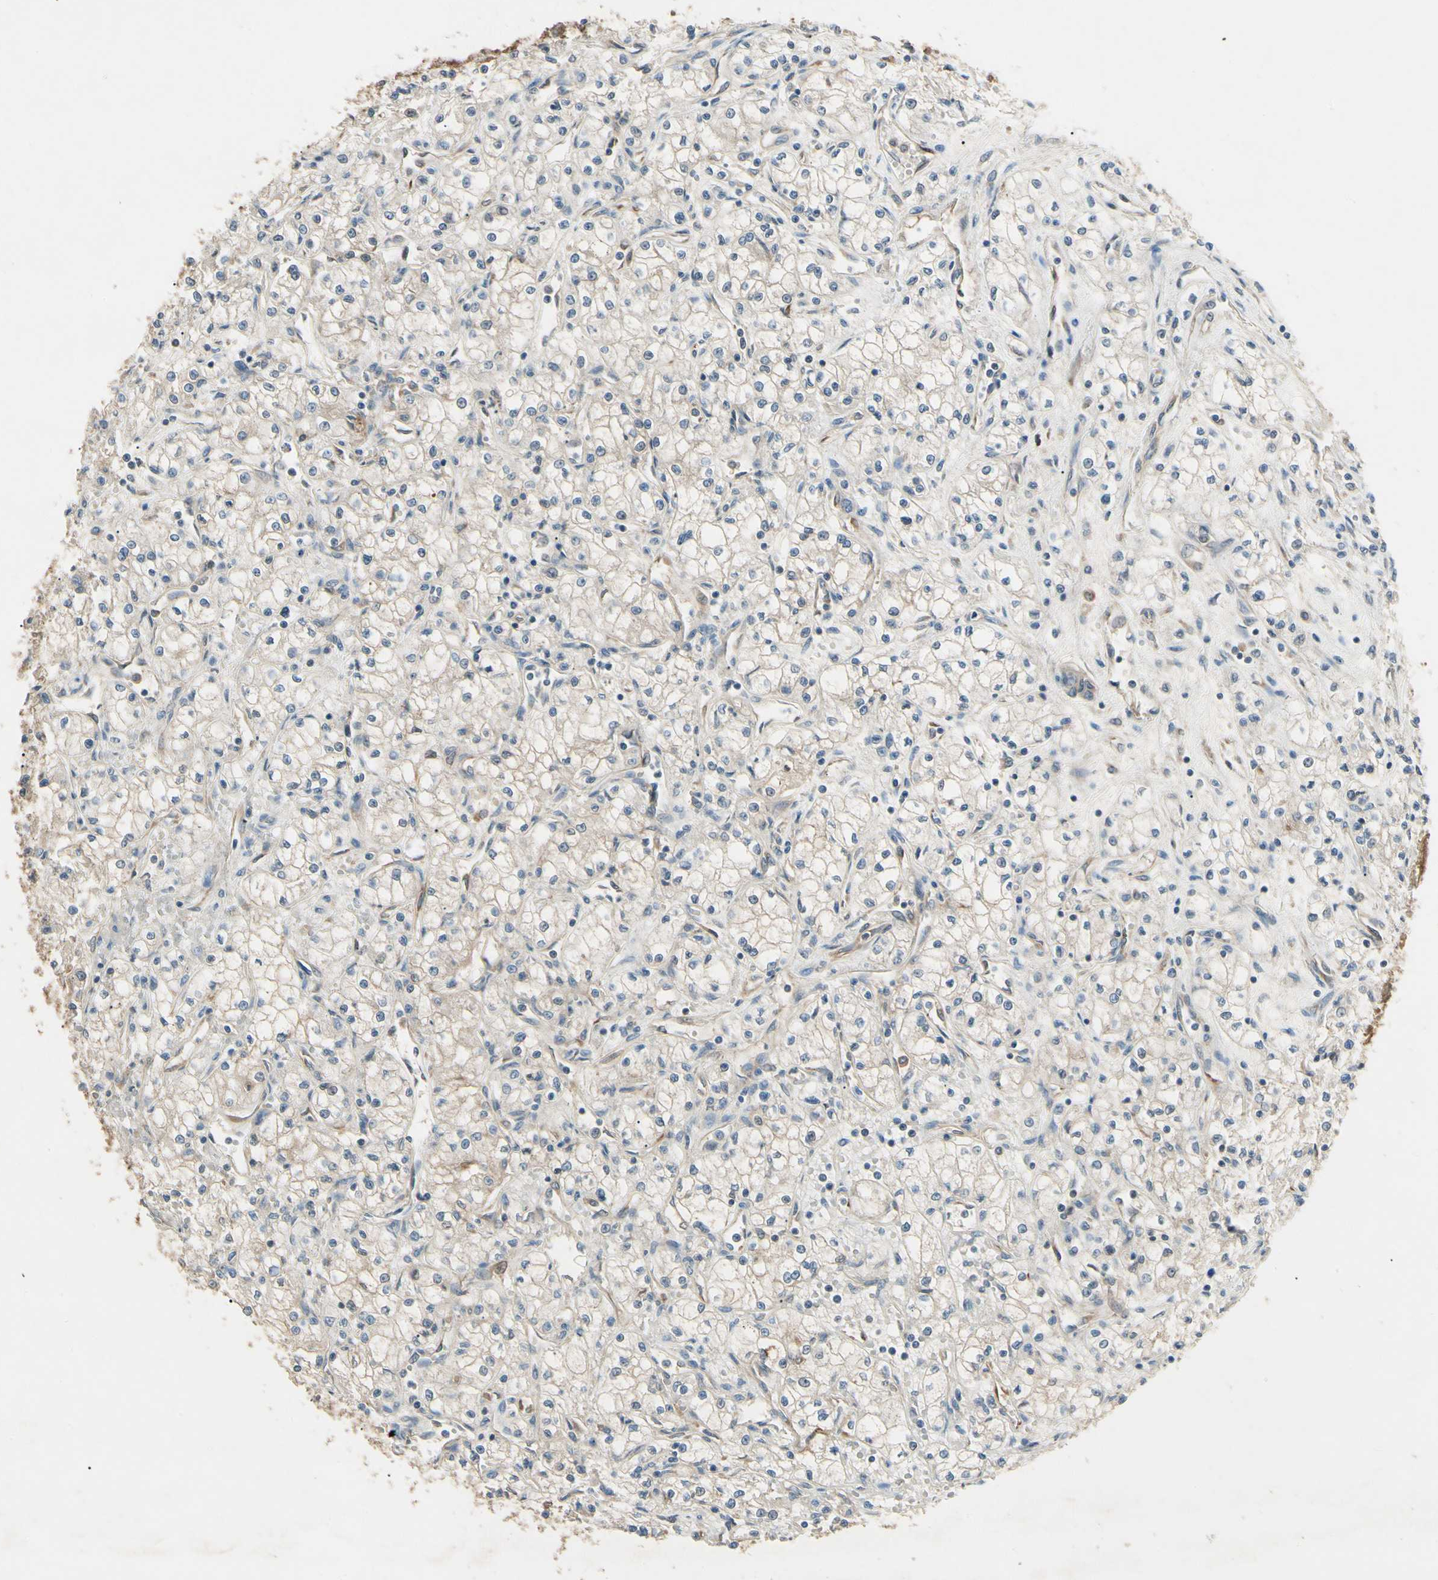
{"staining": {"intensity": "weak", "quantity": "25%-75%", "location": "cytoplasmic/membranous"}, "tissue": "renal cancer", "cell_type": "Tumor cells", "image_type": "cancer", "snomed": [{"axis": "morphology", "description": "Normal tissue, NOS"}, {"axis": "morphology", "description": "Adenocarcinoma, NOS"}, {"axis": "topography", "description": "Kidney"}], "caption": "Adenocarcinoma (renal) stained for a protein displays weak cytoplasmic/membranous positivity in tumor cells. The protein is shown in brown color, while the nuclei are stained blue.", "gene": "NME1-NME2", "patient": {"sex": "male", "age": 59}}